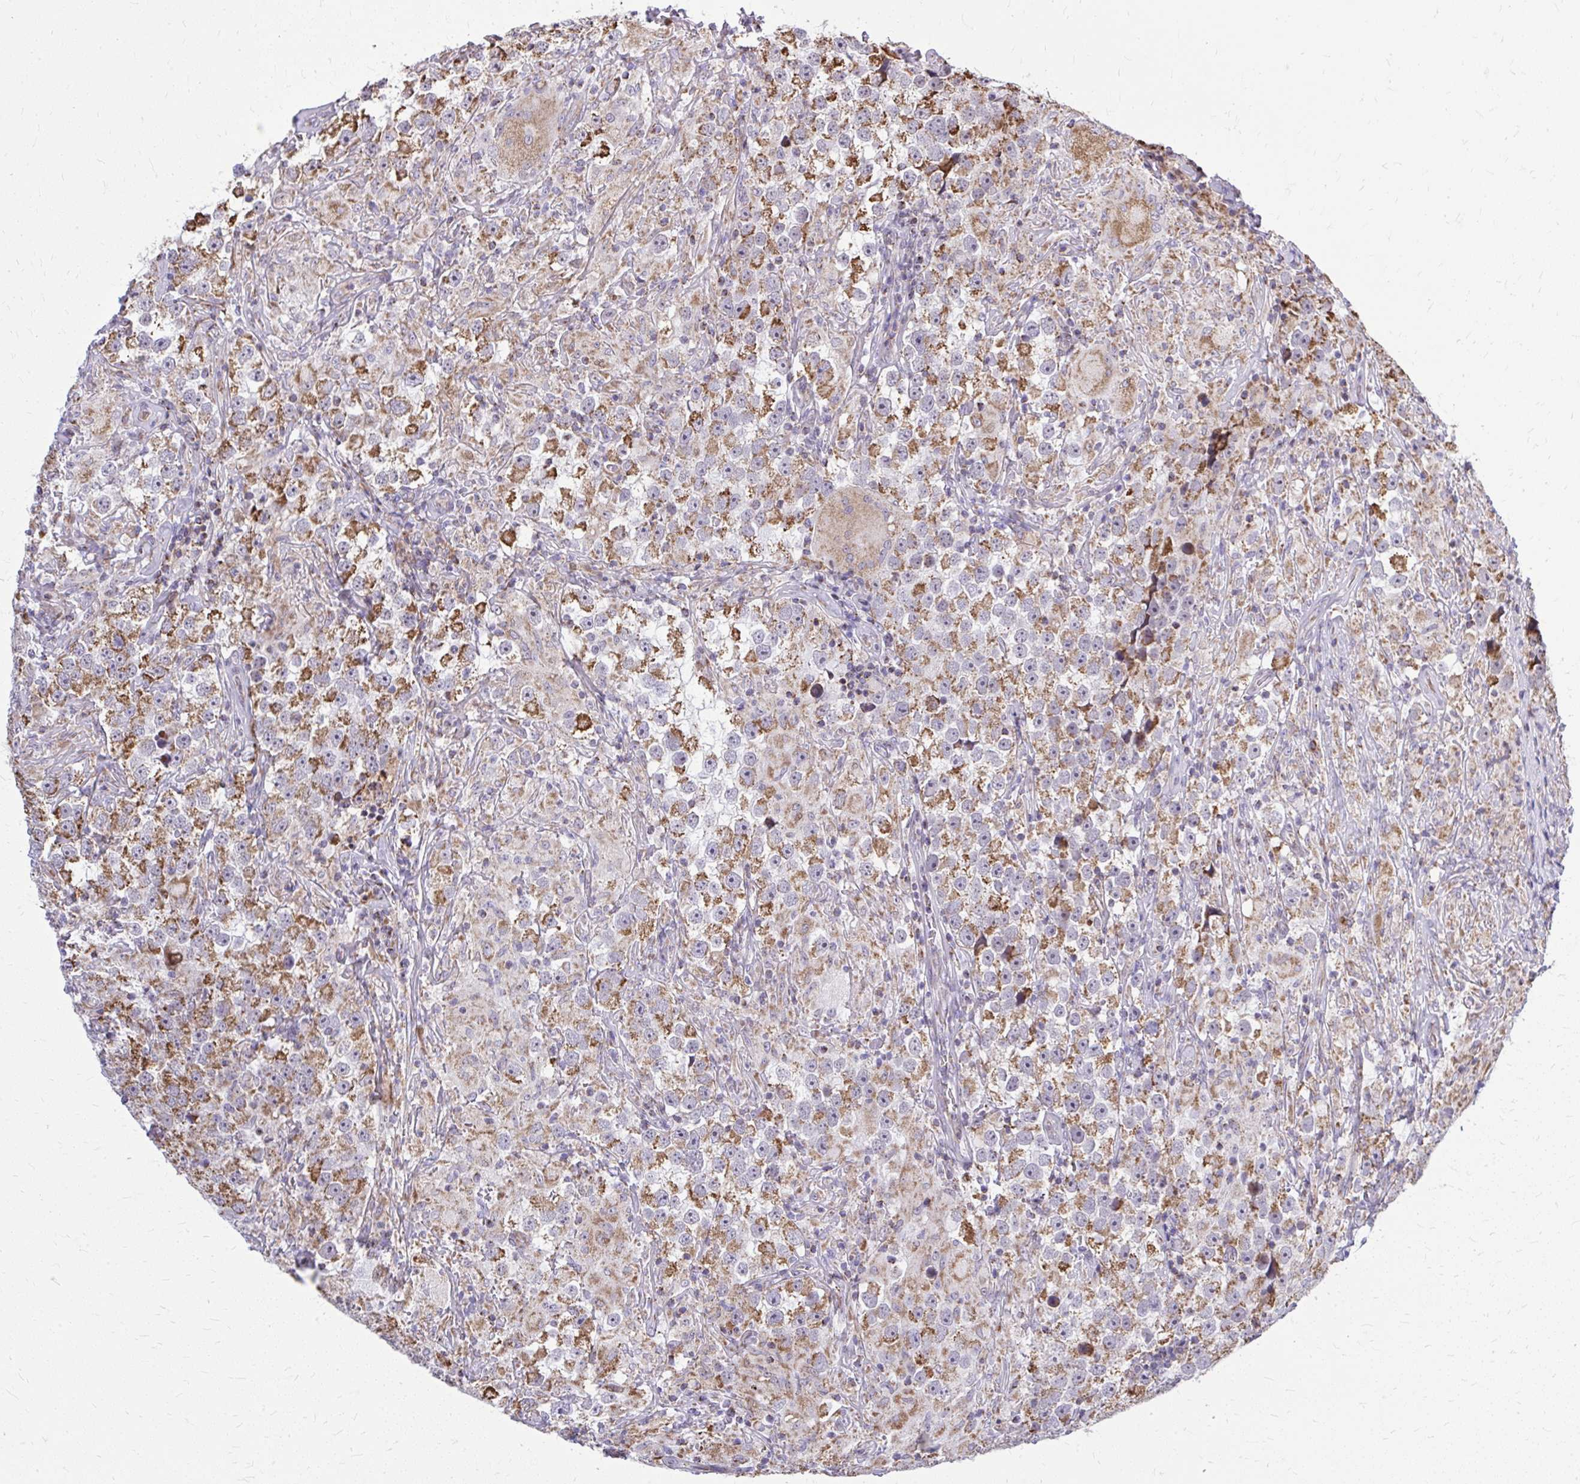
{"staining": {"intensity": "strong", "quantity": ">75%", "location": "cytoplasmic/membranous"}, "tissue": "testis cancer", "cell_type": "Tumor cells", "image_type": "cancer", "snomed": [{"axis": "morphology", "description": "Seminoma, NOS"}, {"axis": "topography", "description": "Testis"}], "caption": "Tumor cells display high levels of strong cytoplasmic/membranous staining in approximately >75% of cells in human seminoma (testis). (IHC, brightfield microscopy, high magnification).", "gene": "ZNF362", "patient": {"sex": "male", "age": 46}}